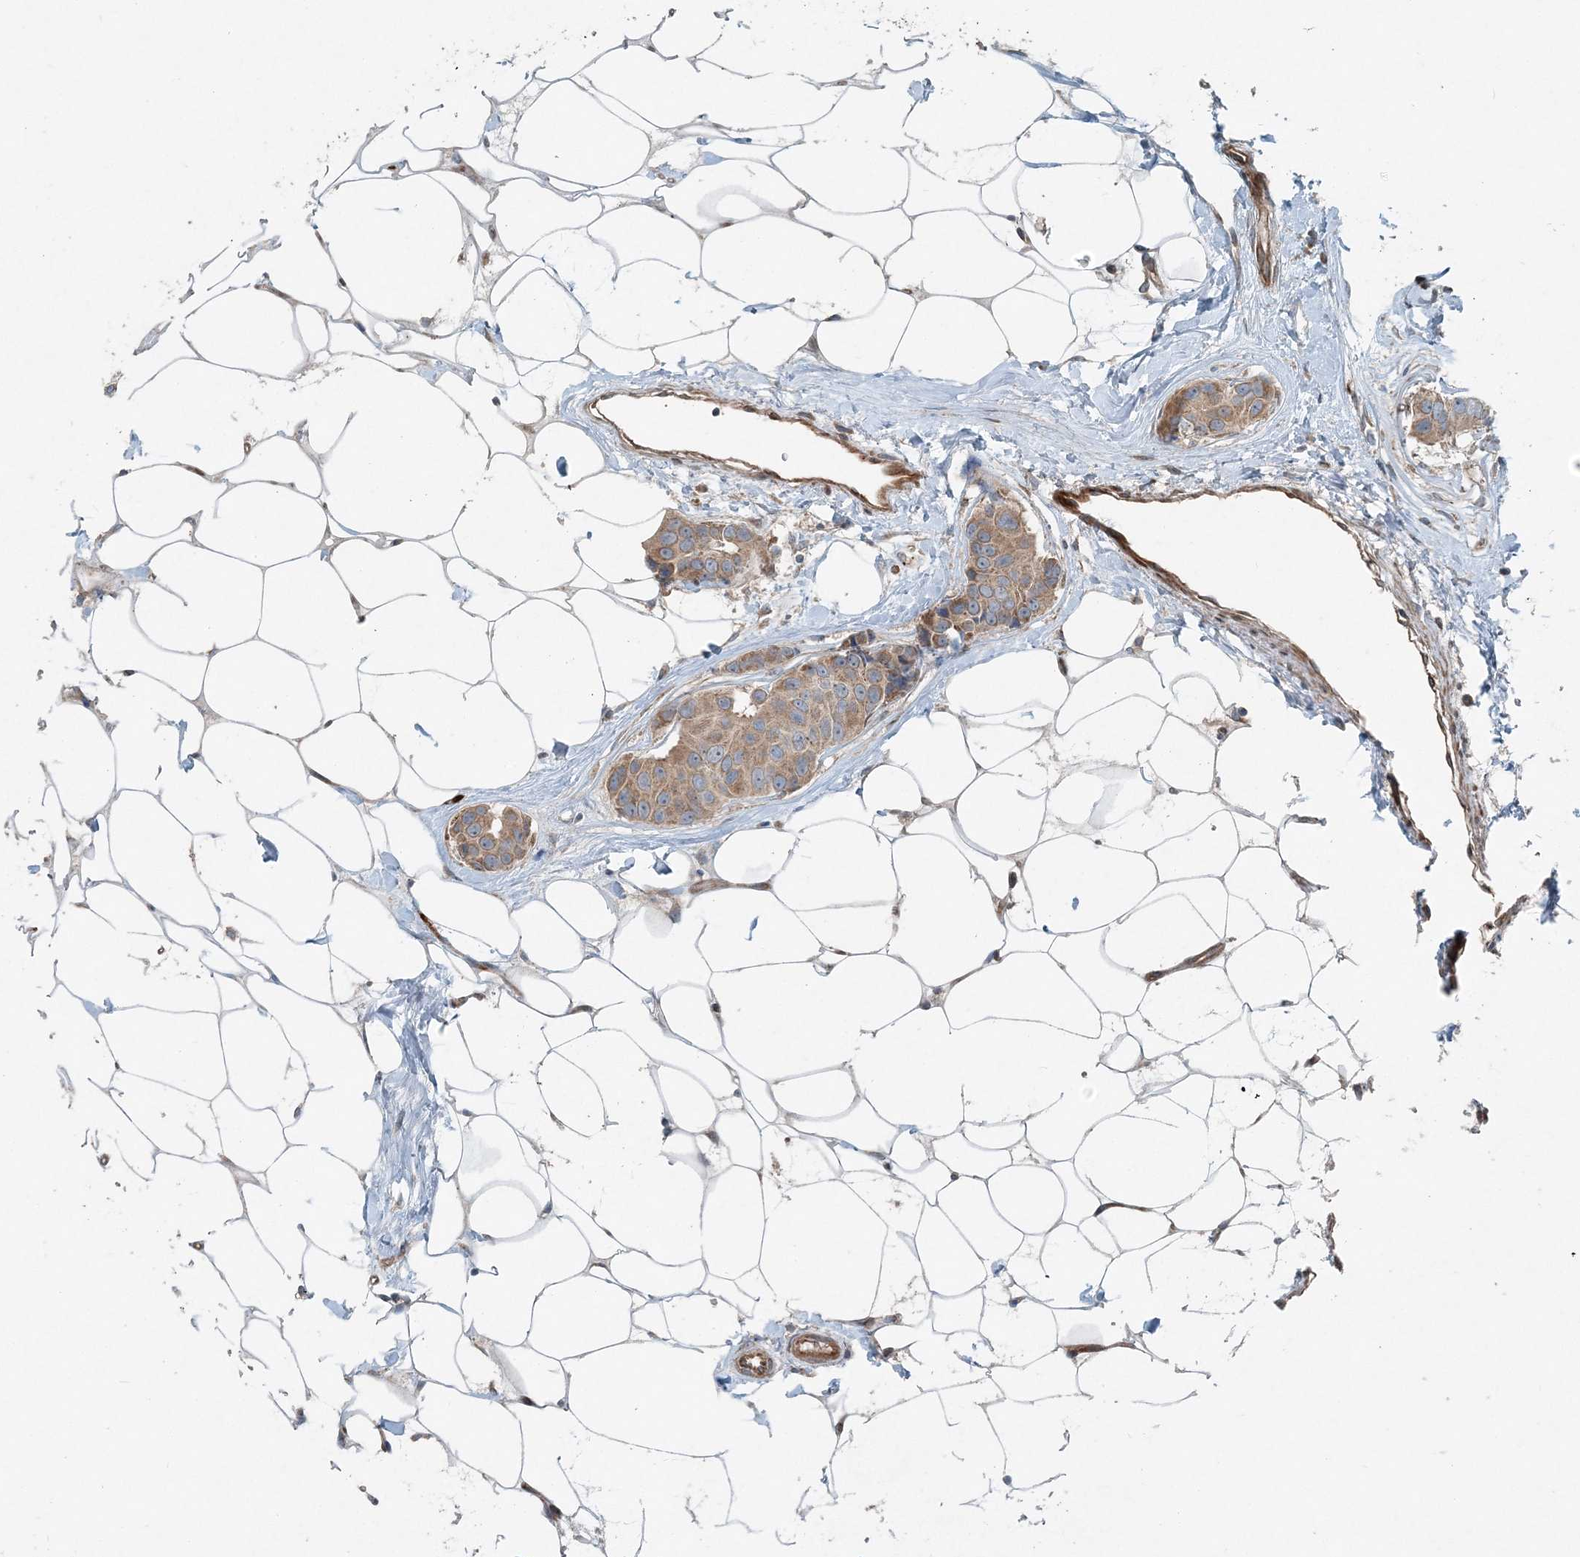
{"staining": {"intensity": "moderate", "quantity": ">75%", "location": "cytoplasmic/membranous"}, "tissue": "breast cancer", "cell_type": "Tumor cells", "image_type": "cancer", "snomed": [{"axis": "morphology", "description": "Normal tissue, NOS"}, {"axis": "morphology", "description": "Duct carcinoma"}, {"axis": "topography", "description": "Breast"}], "caption": "A brown stain labels moderate cytoplasmic/membranous staining of a protein in human breast cancer tumor cells.", "gene": "INTU", "patient": {"sex": "female", "age": 39}}